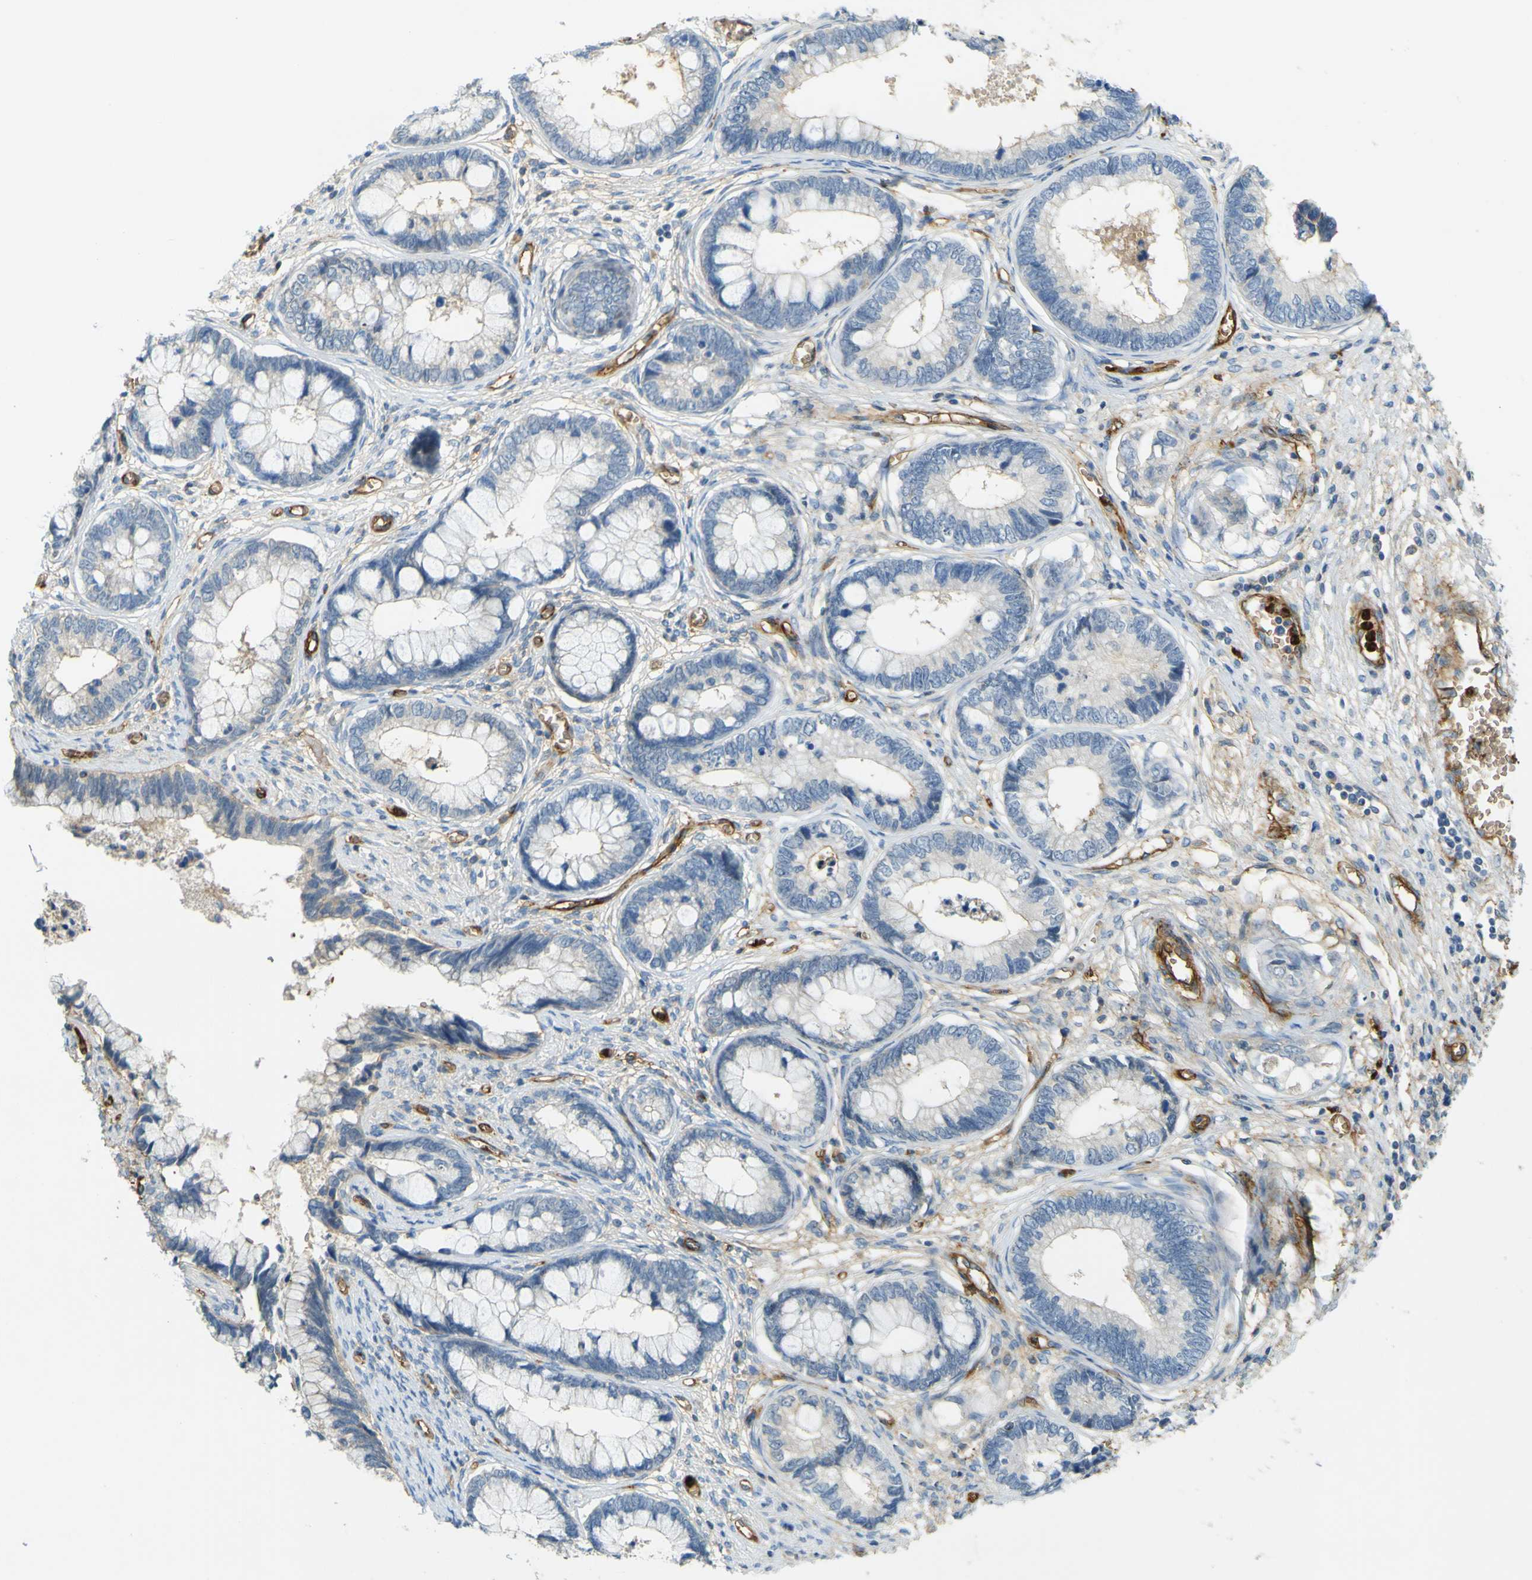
{"staining": {"intensity": "negative", "quantity": "none", "location": "none"}, "tissue": "cervical cancer", "cell_type": "Tumor cells", "image_type": "cancer", "snomed": [{"axis": "morphology", "description": "Adenocarcinoma, NOS"}, {"axis": "topography", "description": "Cervix"}], "caption": "There is no significant staining in tumor cells of cervical adenocarcinoma.", "gene": "PLXDC1", "patient": {"sex": "female", "age": 44}}